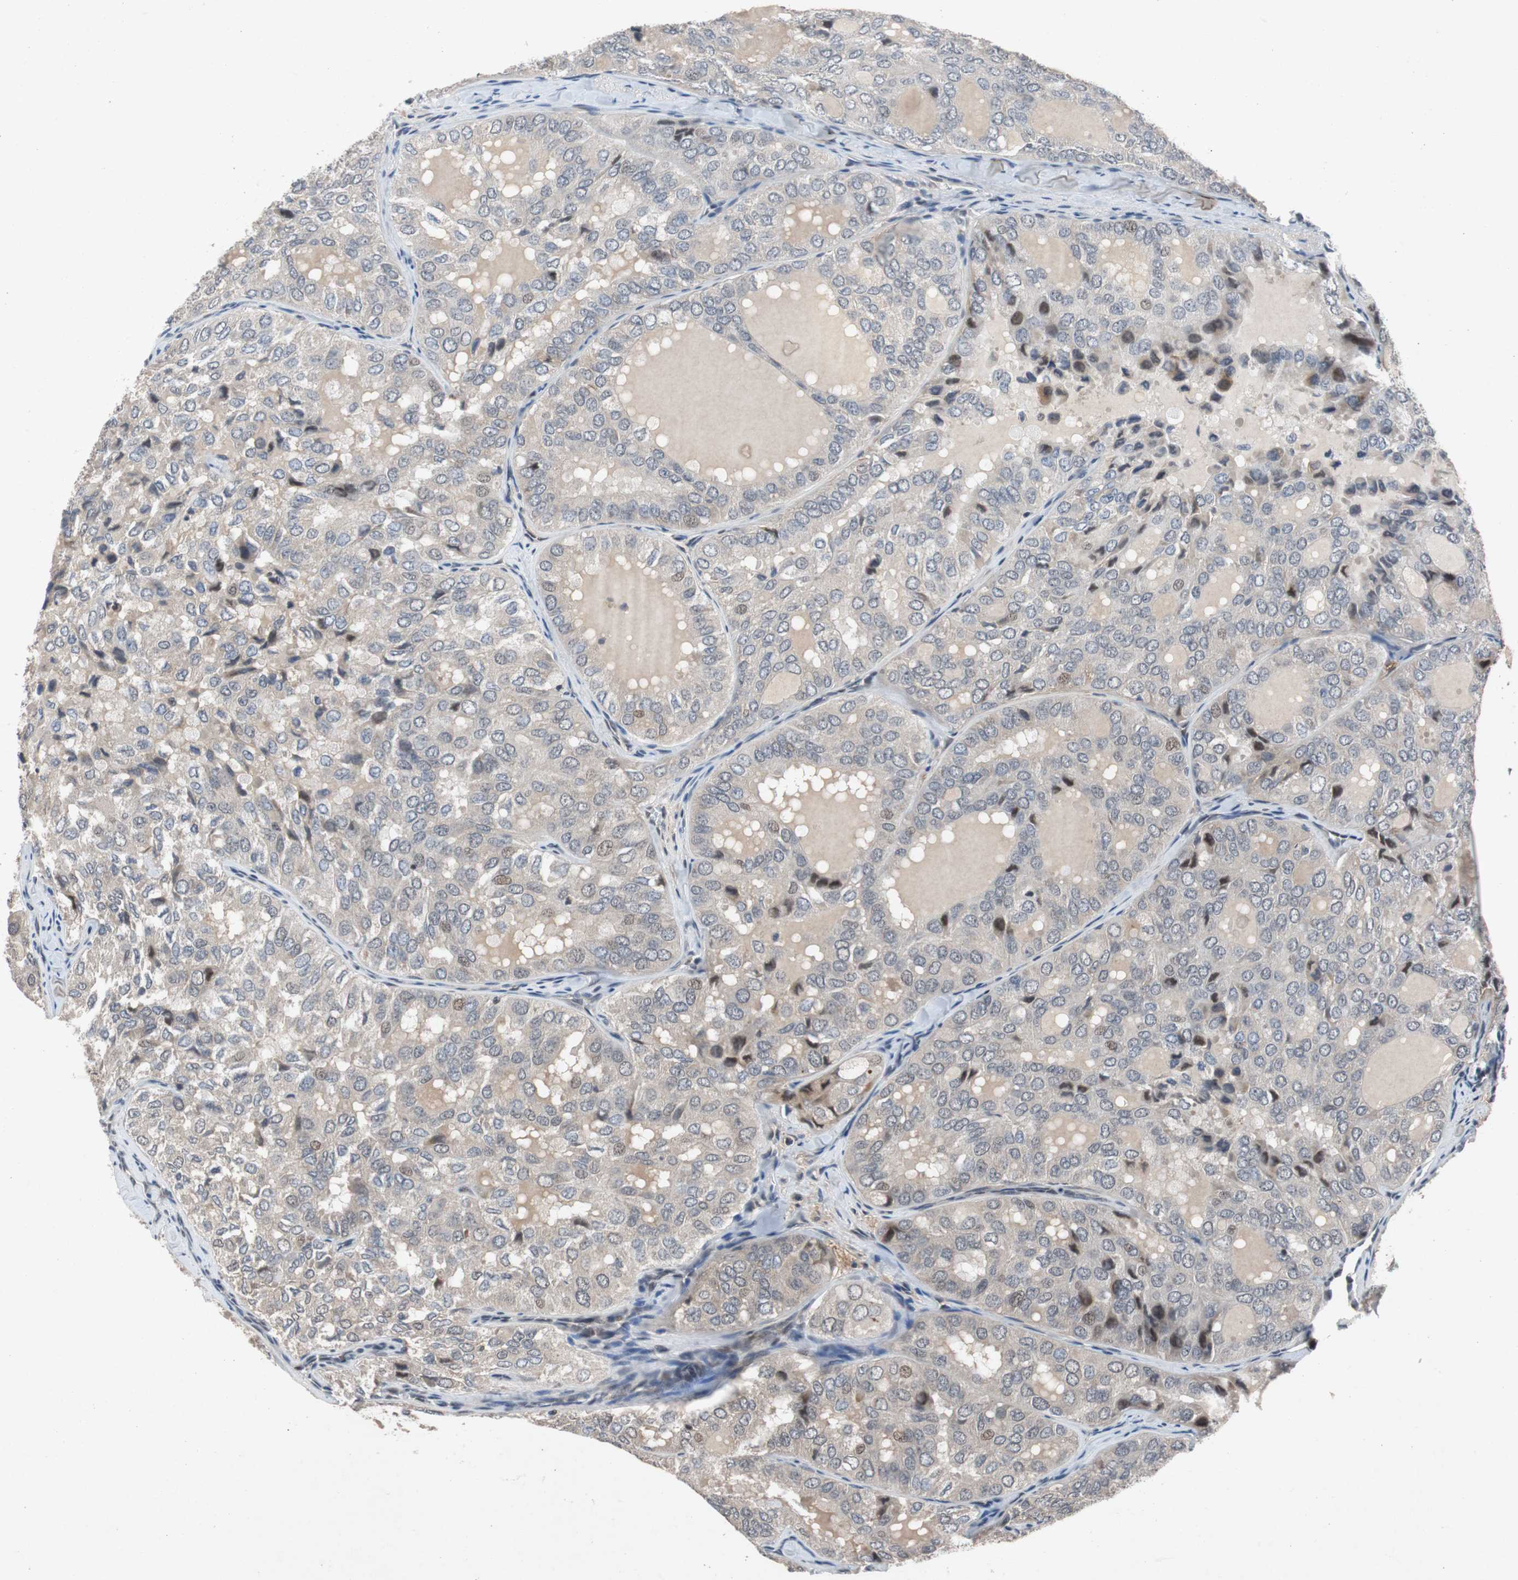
{"staining": {"intensity": "weak", "quantity": "<25%", "location": "nuclear"}, "tissue": "thyroid cancer", "cell_type": "Tumor cells", "image_type": "cancer", "snomed": [{"axis": "morphology", "description": "Follicular adenoma carcinoma, NOS"}, {"axis": "topography", "description": "Thyroid gland"}], "caption": "Immunohistochemical staining of thyroid cancer (follicular adenoma carcinoma) reveals no significant positivity in tumor cells.", "gene": "TP63", "patient": {"sex": "male", "age": 75}}